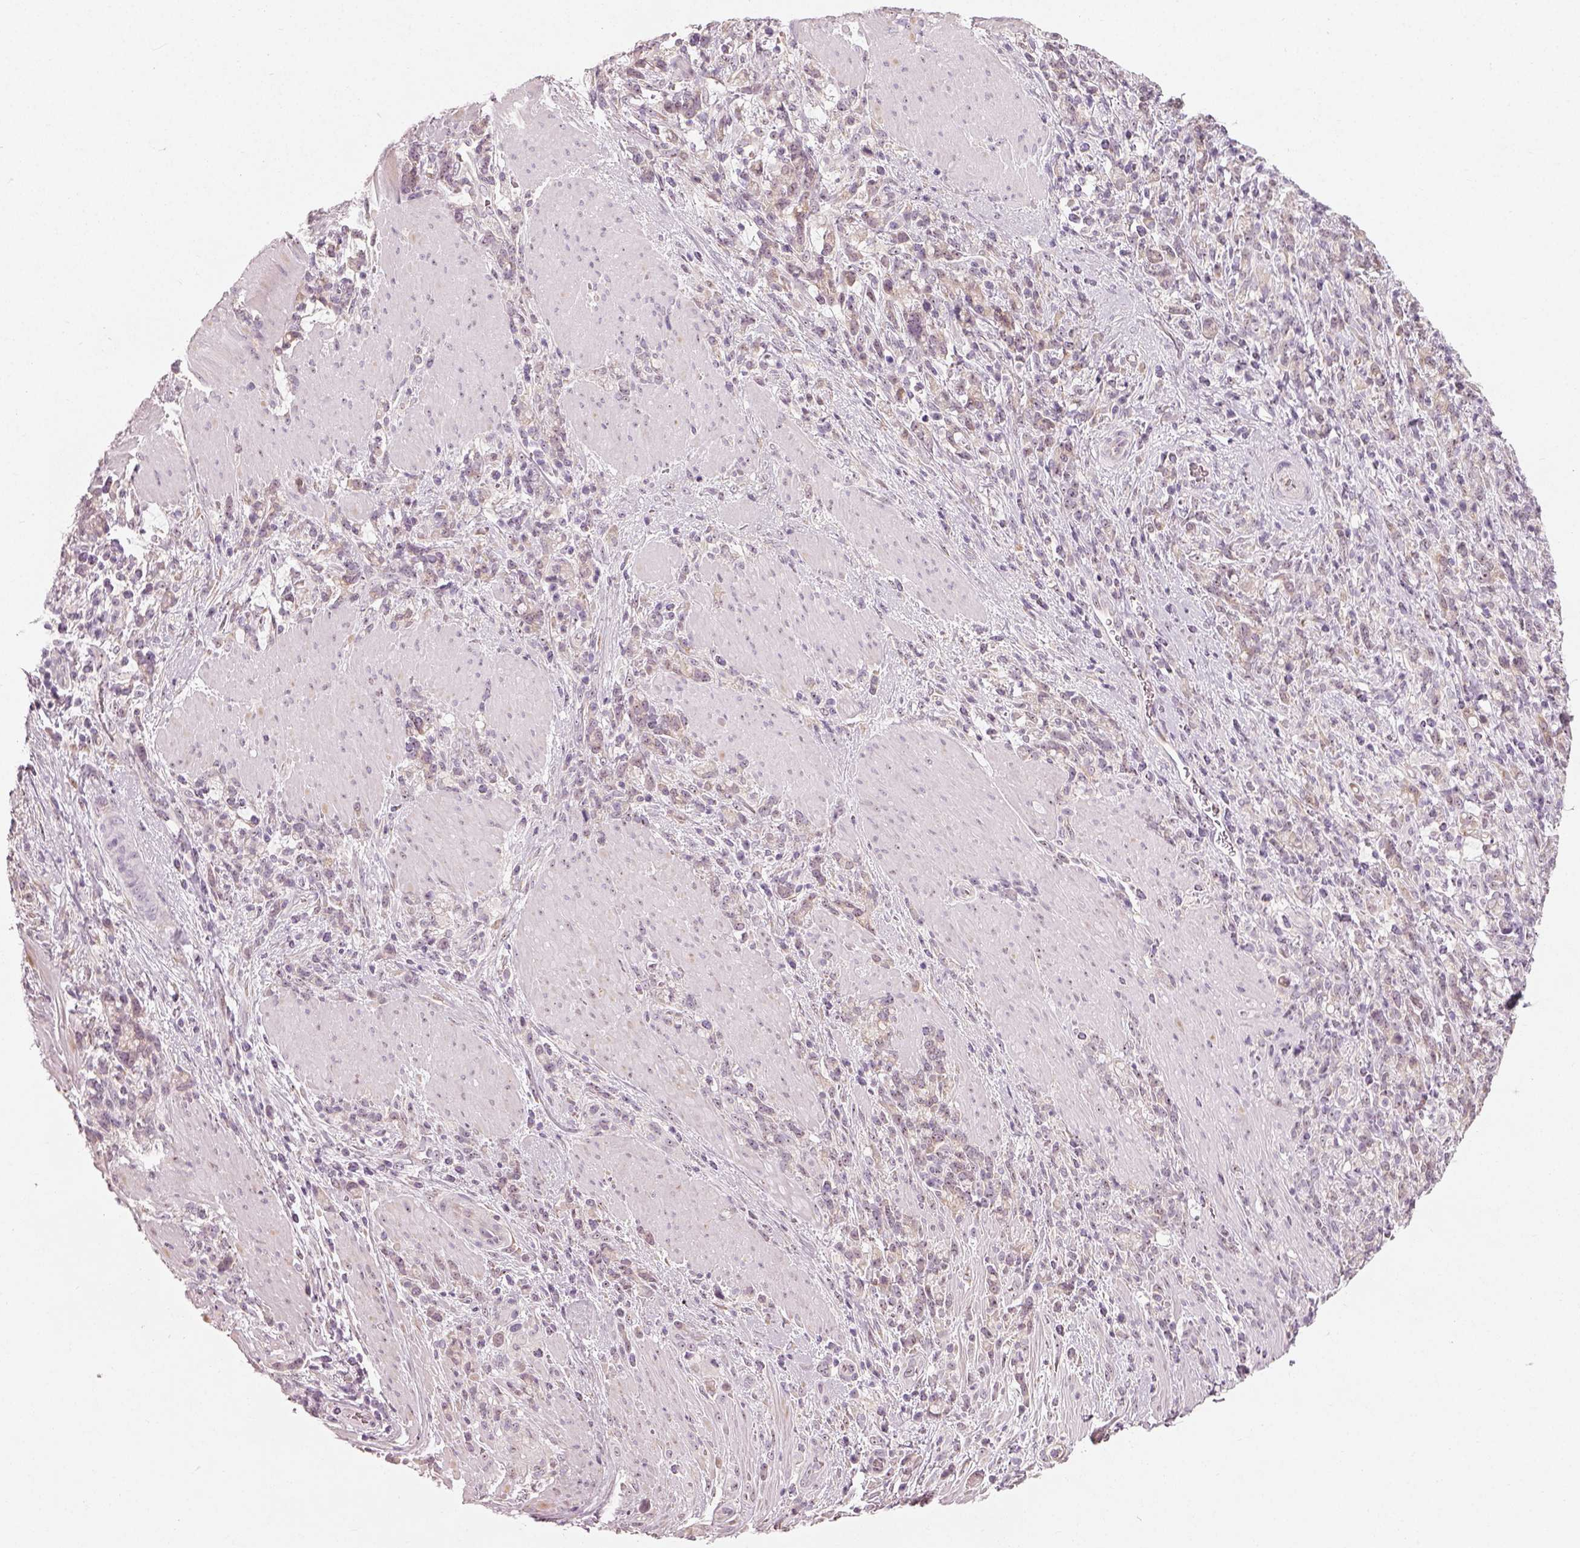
{"staining": {"intensity": "weak", "quantity": ">75%", "location": "cytoplasmic/membranous"}, "tissue": "stomach cancer", "cell_type": "Tumor cells", "image_type": "cancer", "snomed": [{"axis": "morphology", "description": "Adenocarcinoma, NOS"}, {"axis": "topography", "description": "Stomach"}], "caption": "Immunohistochemistry (IHC) of stomach cancer (adenocarcinoma) exhibits low levels of weak cytoplasmic/membranous positivity in approximately >75% of tumor cells. (DAB (3,3'-diaminobenzidine) = brown stain, brightfield microscopy at high magnification).", "gene": "CDS1", "patient": {"sex": "female", "age": 57}}